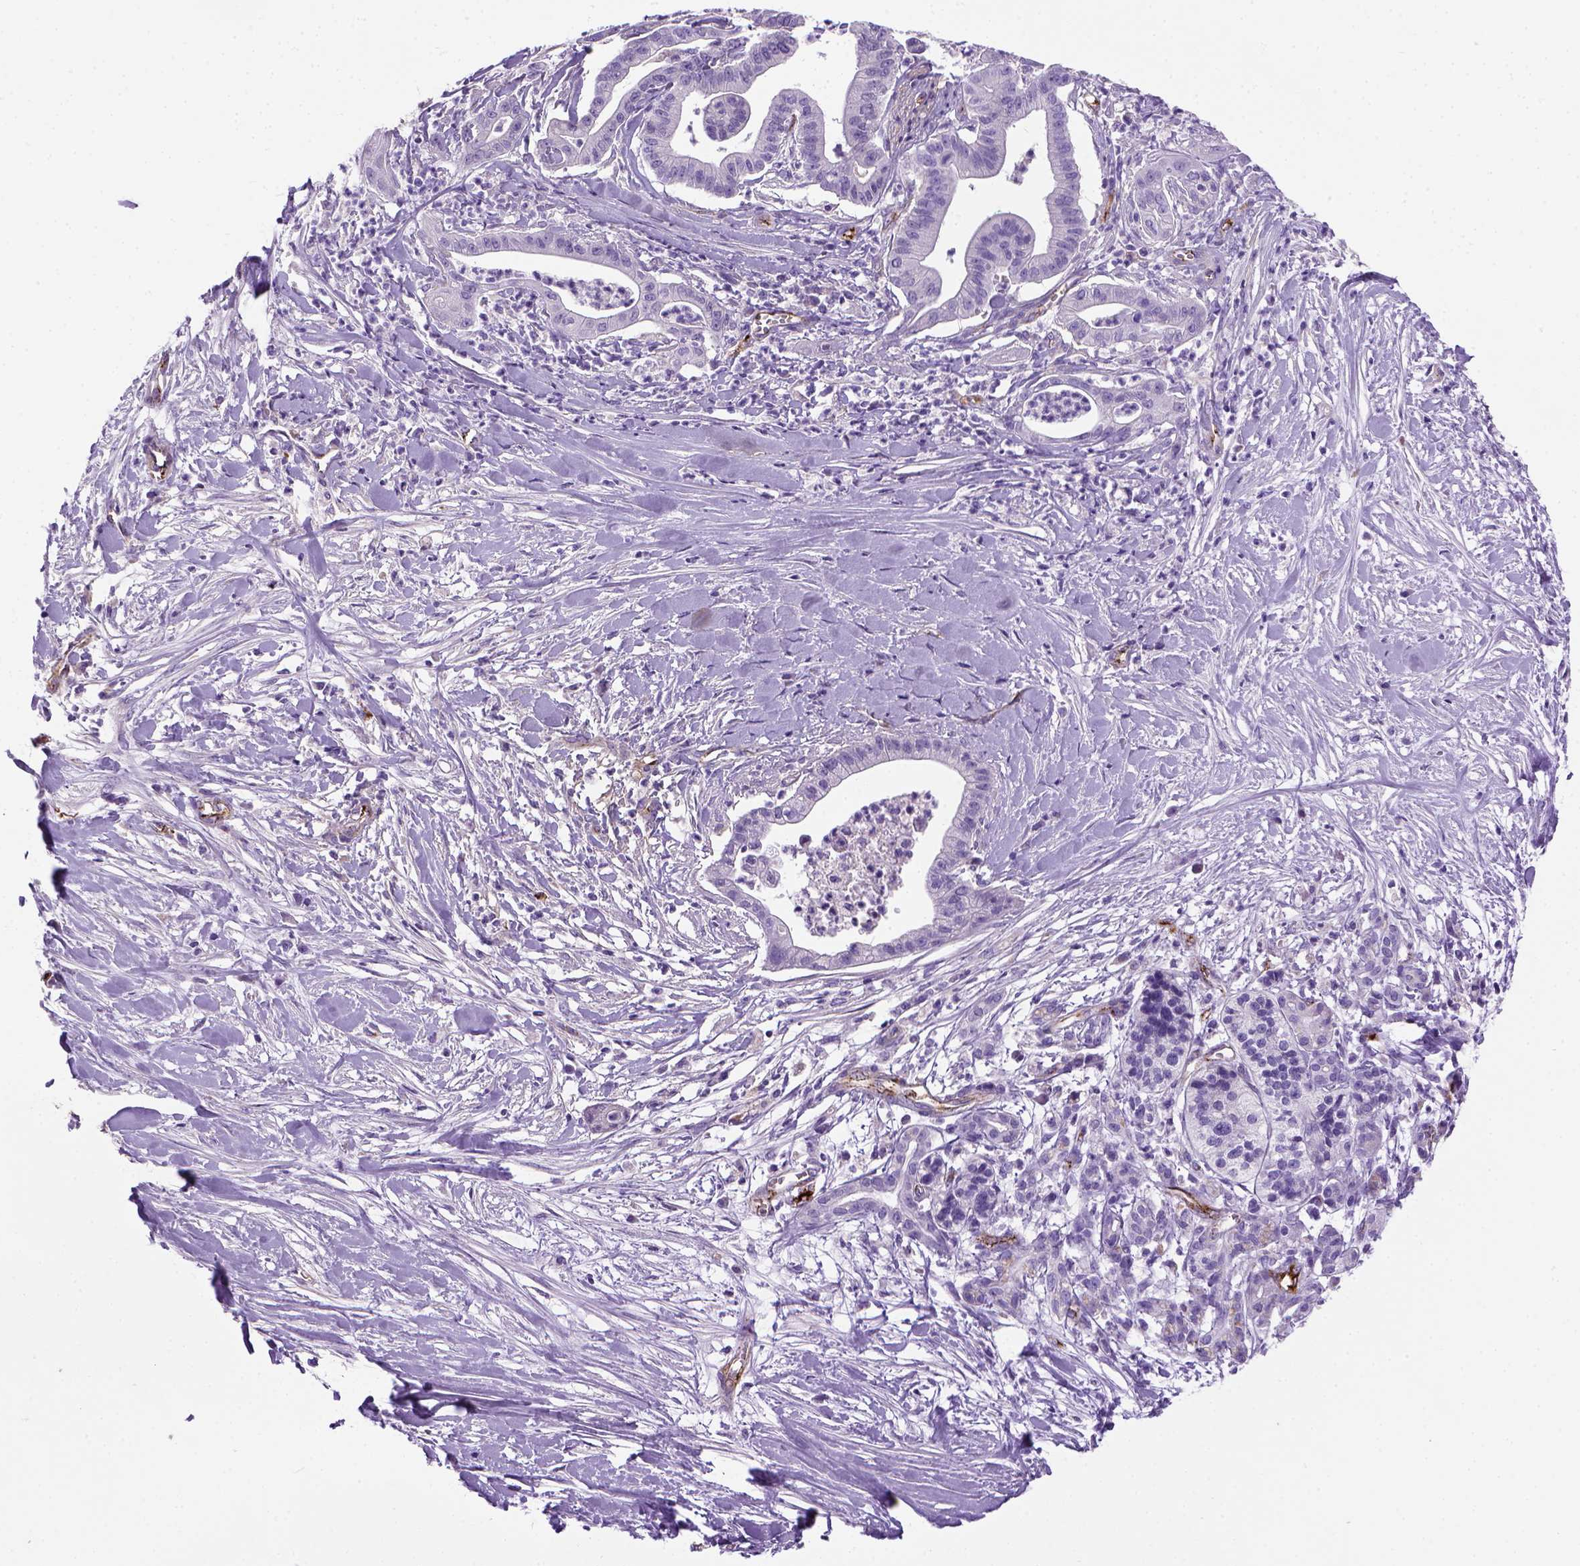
{"staining": {"intensity": "negative", "quantity": "none", "location": "none"}, "tissue": "pancreatic cancer", "cell_type": "Tumor cells", "image_type": "cancer", "snomed": [{"axis": "morphology", "description": "Normal tissue, NOS"}, {"axis": "morphology", "description": "Adenocarcinoma, NOS"}, {"axis": "topography", "description": "Lymph node"}, {"axis": "topography", "description": "Pancreas"}], "caption": "IHC micrograph of pancreatic adenocarcinoma stained for a protein (brown), which exhibits no expression in tumor cells.", "gene": "VWF", "patient": {"sex": "female", "age": 58}}